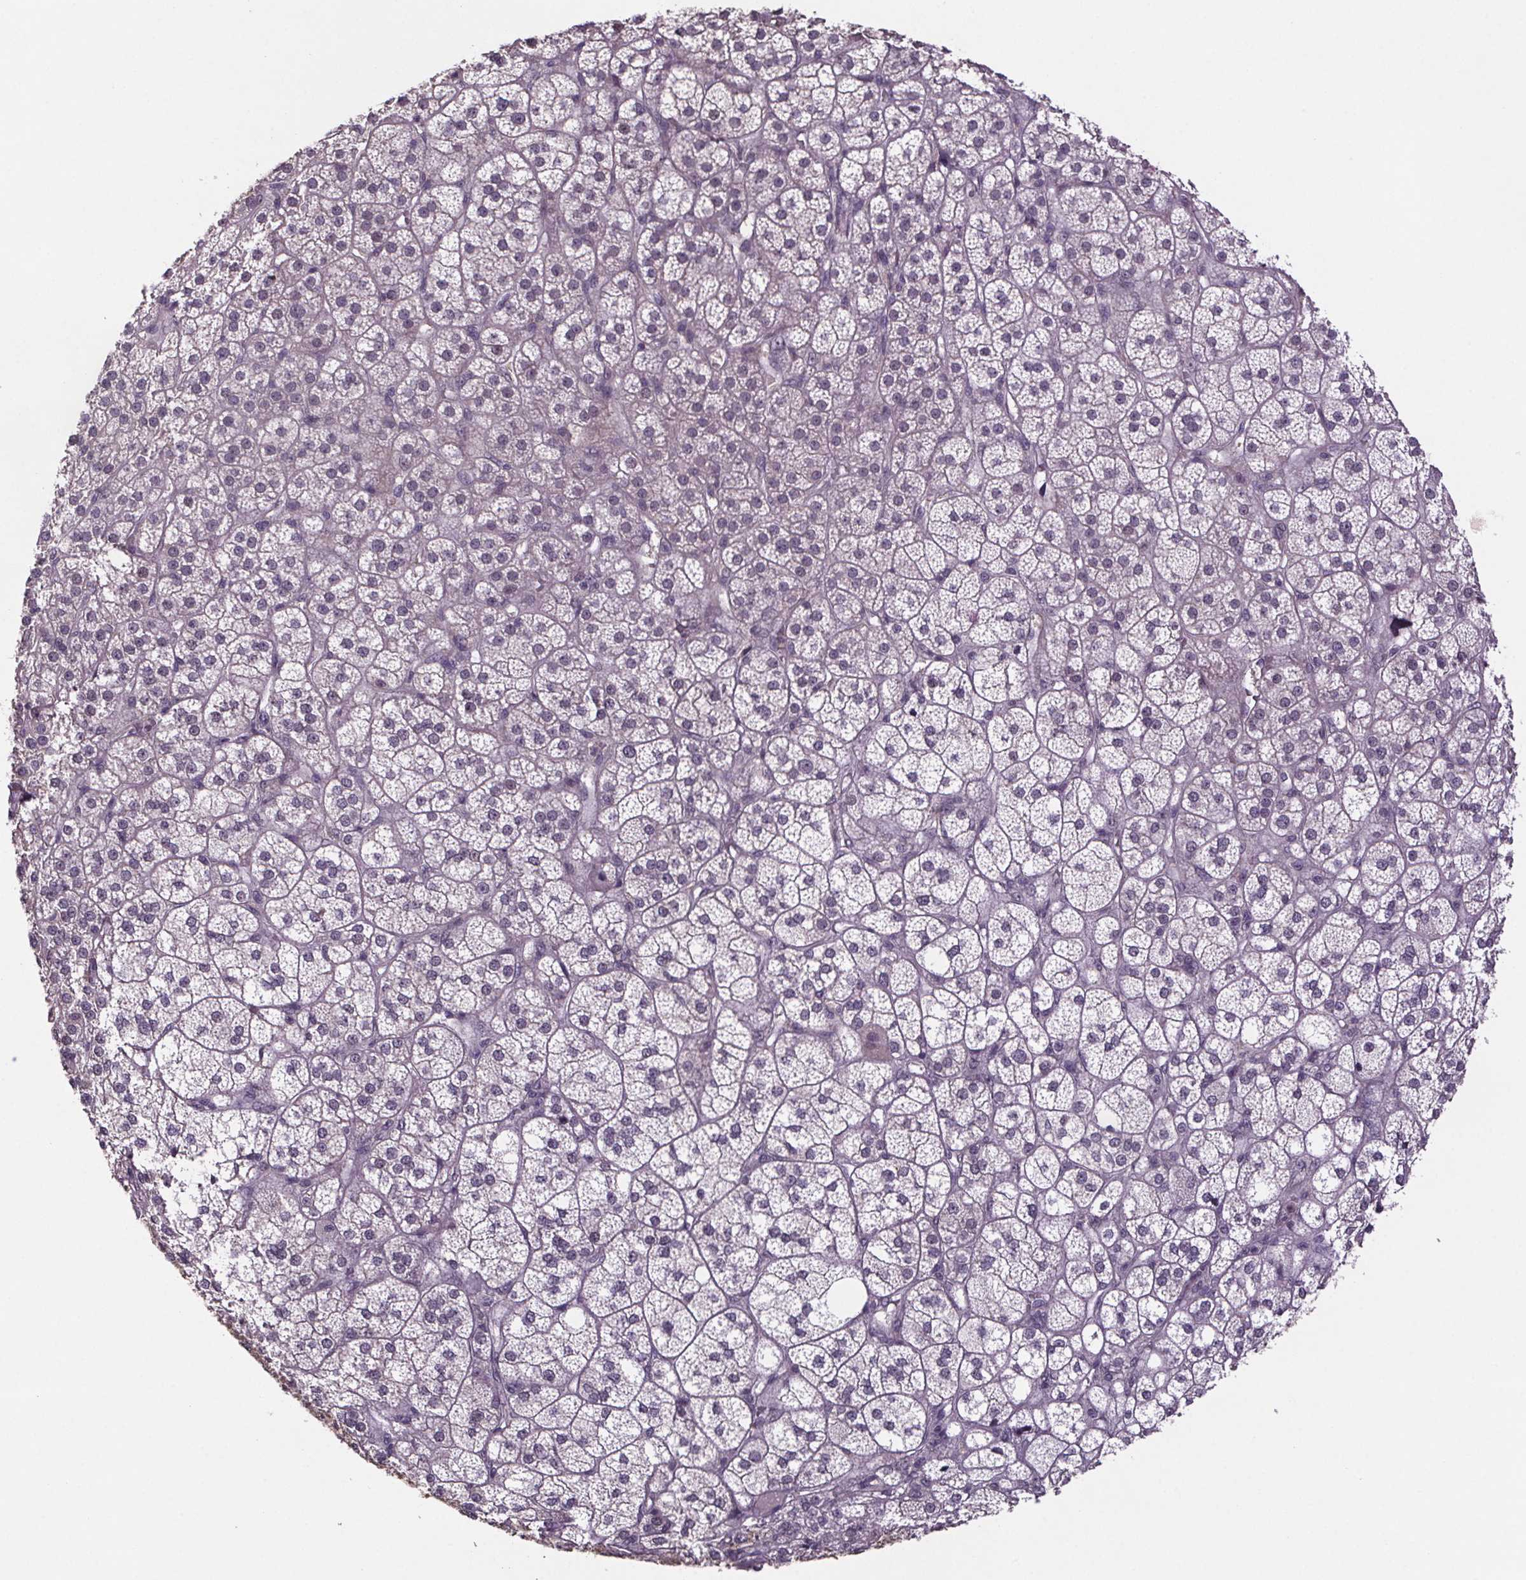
{"staining": {"intensity": "negative", "quantity": "none", "location": "none"}, "tissue": "adrenal gland", "cell_type": "Glandular cells", "image_type": "normal", "snomed": [{"axis": "morphology", "description": "Normal tissue, NOS"}, {"axis": "topography", "description": "Adrenal gland"}], "caption": "Histopathology image shows no protein positivity in glandular cells of normal adrenal gland. (Brightfield microscopy of DAB (3,3'-diaminobenzidine) immunohistochemistry at high magnification).", "gene": "CLN3", "patient": {"sex": "female", "age": 60}}